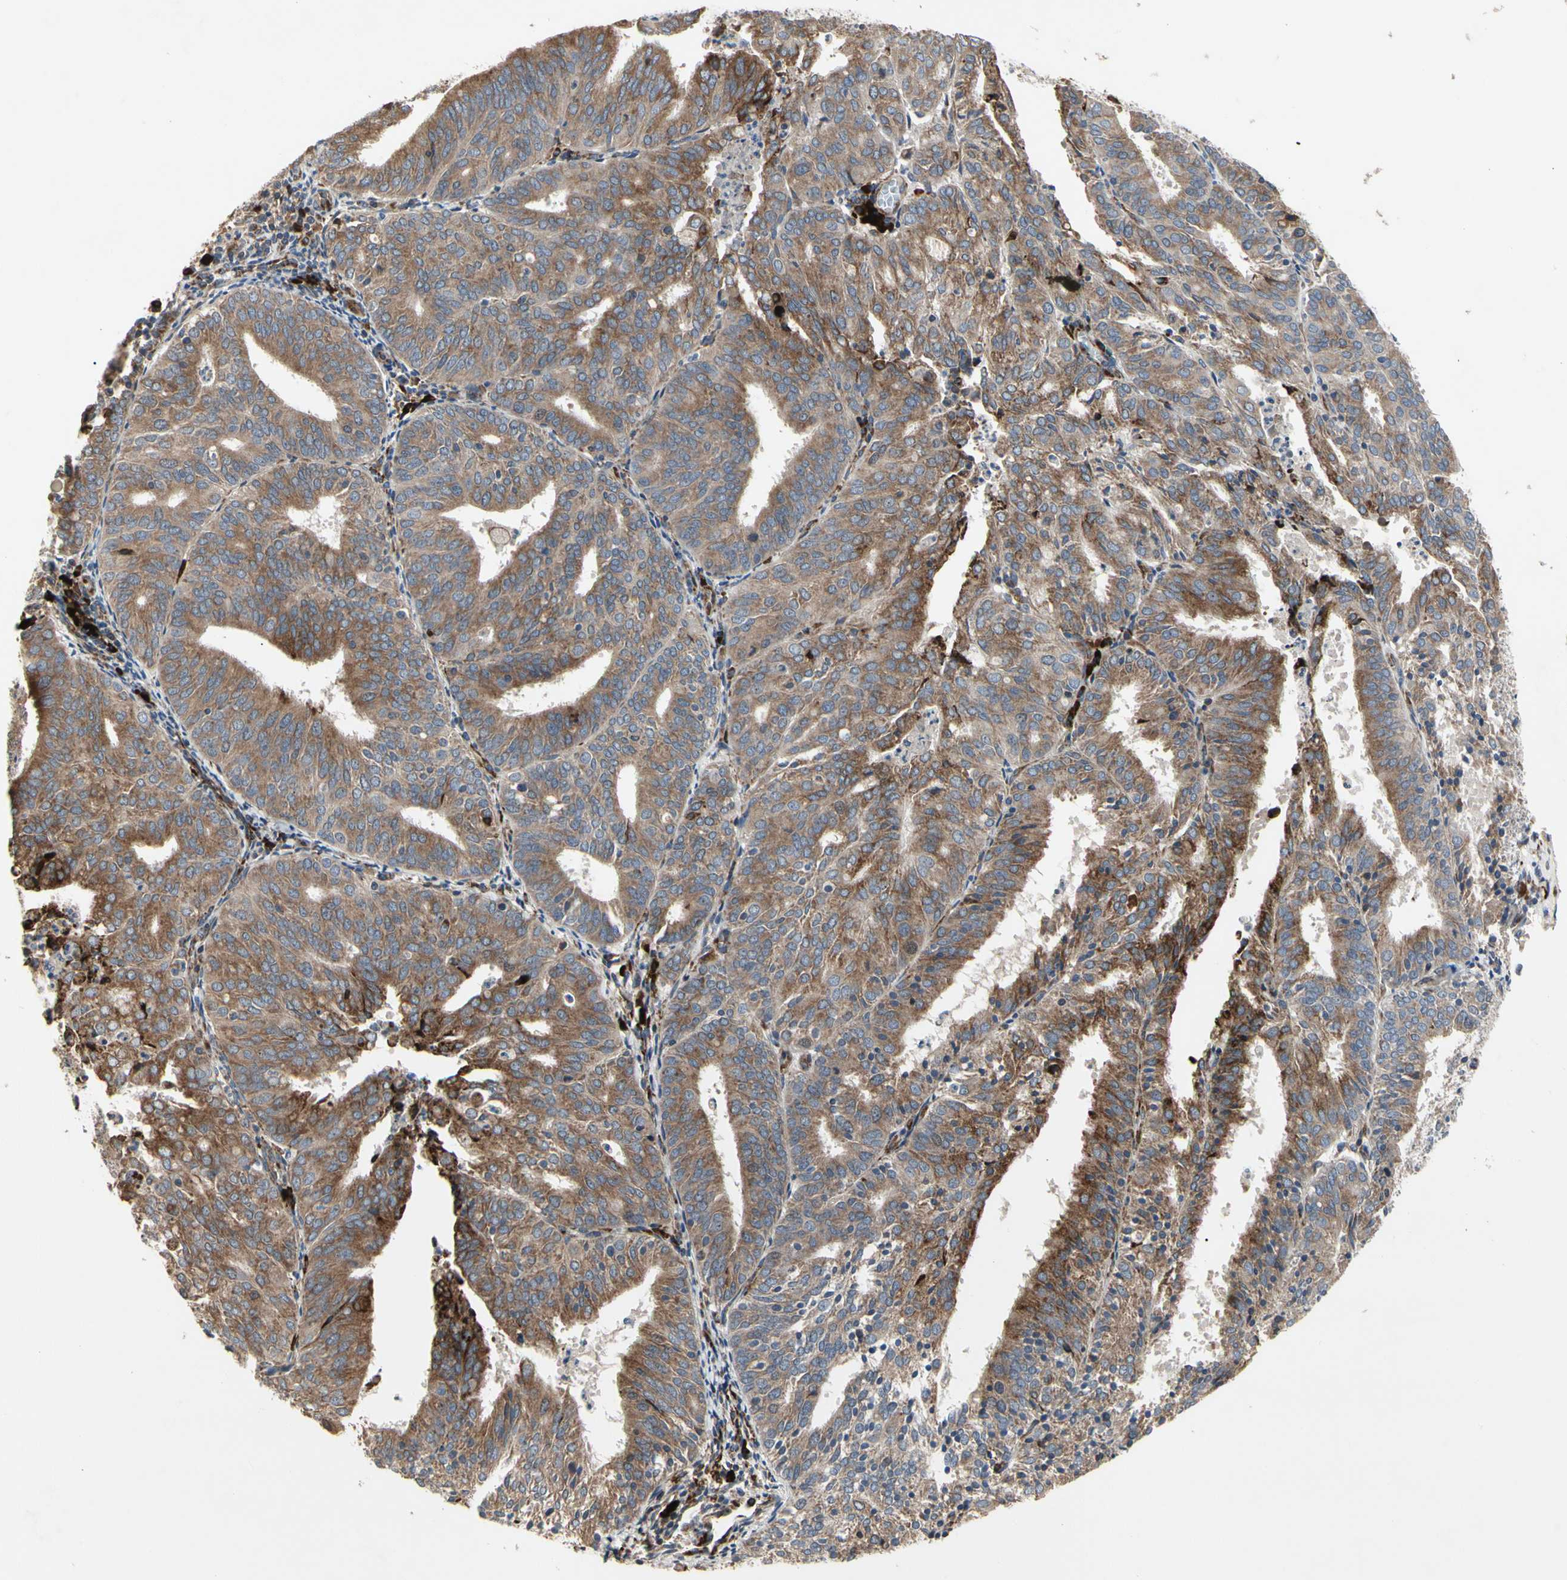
{"staining": {"intensity": "moderate", "quantity": ">75%", "location": "cytoplasmic/membranous"}, "tissue": "endometrial cancer", "cell_type": "Tumor cells", "image_type": "cancer", "snomed": [{"axis": "morphology", "description": "Adenocarcinoma, NOS"}, {"axis": "topography", "description": "Uterus"}], "caption": "DAB immunohistochemical staining of human adenocarcinoma (endometrial) demonstrates moderate cytoplasmic/membranous protein staining in approximately >75% of tumor cells.", "gene": "MMEL1", "patient": {"sex": "female", "age": 60}}